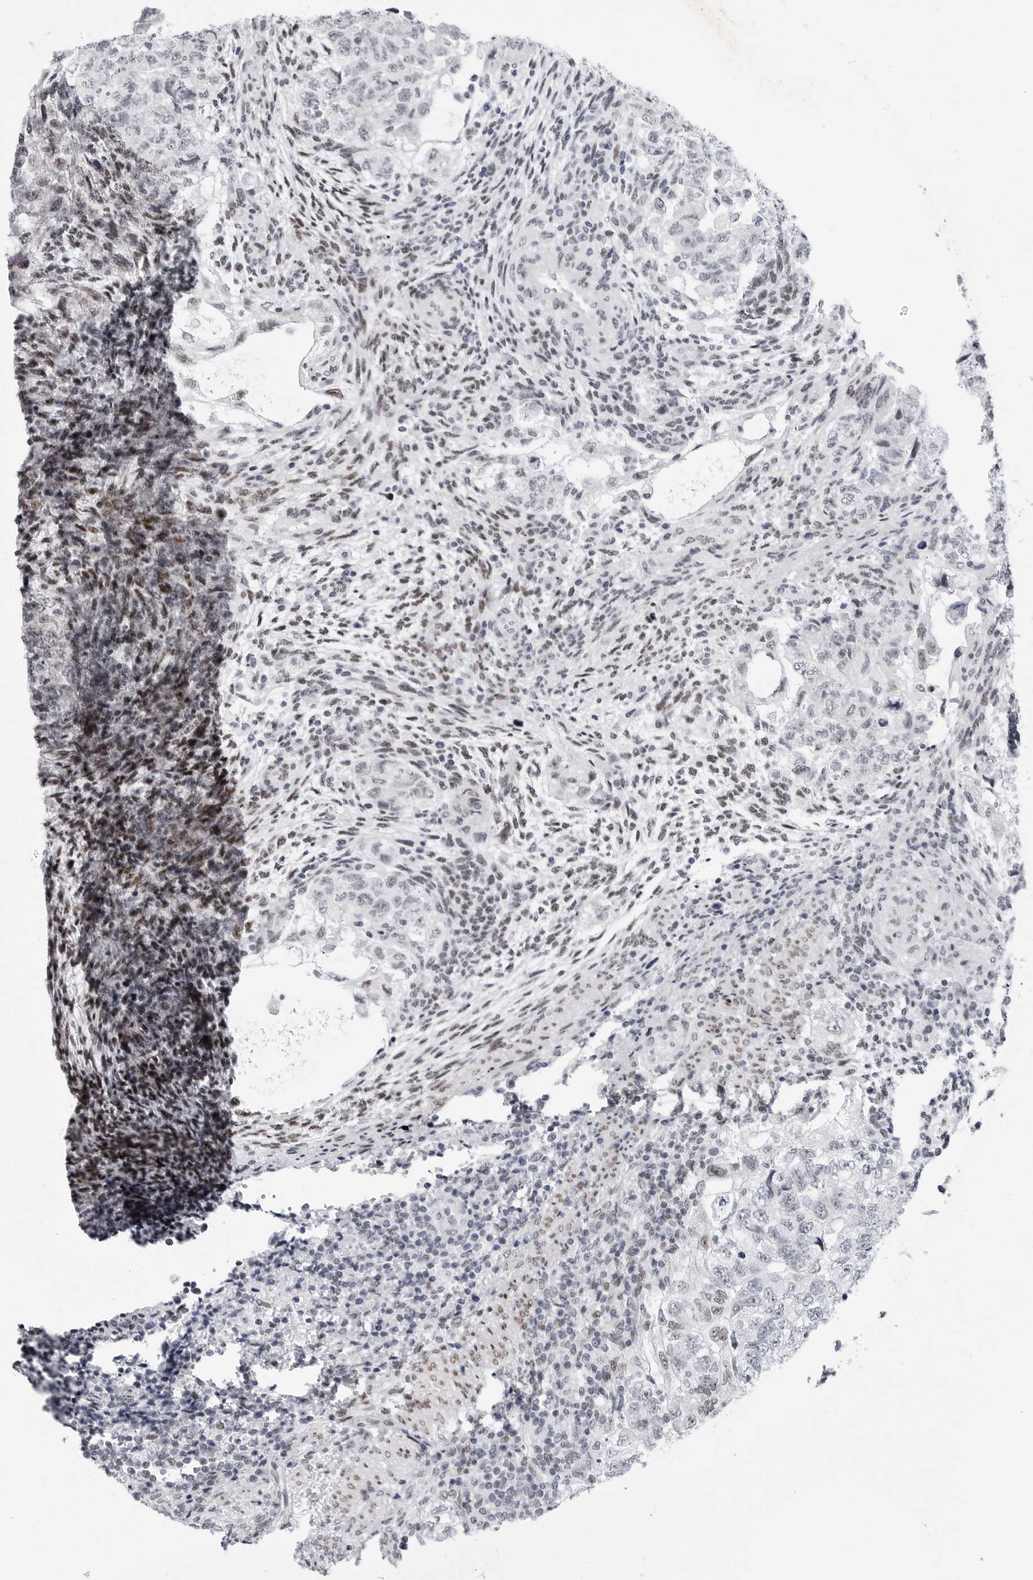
{"staining": {"intensity": "negative", "quantity": "none", "location": "none"}, "tissue": "testis cancer", "cell_type": "Tumor cells", "image_type": "cancer", "snomed": [{"axis": "morphology", "description": "Normal tissue, NOS"}, {"axis": "morphology", "description": "Carcinoma, Embryonal, NOS"}, {"axis": "topography", "description": "Testis"}], "caption": "The IHC micrograph has no significant staining in tumor cells of testis cancer tissue.", "gene": "VEZF1", "patient": {"sex": "male", "age": 36}}